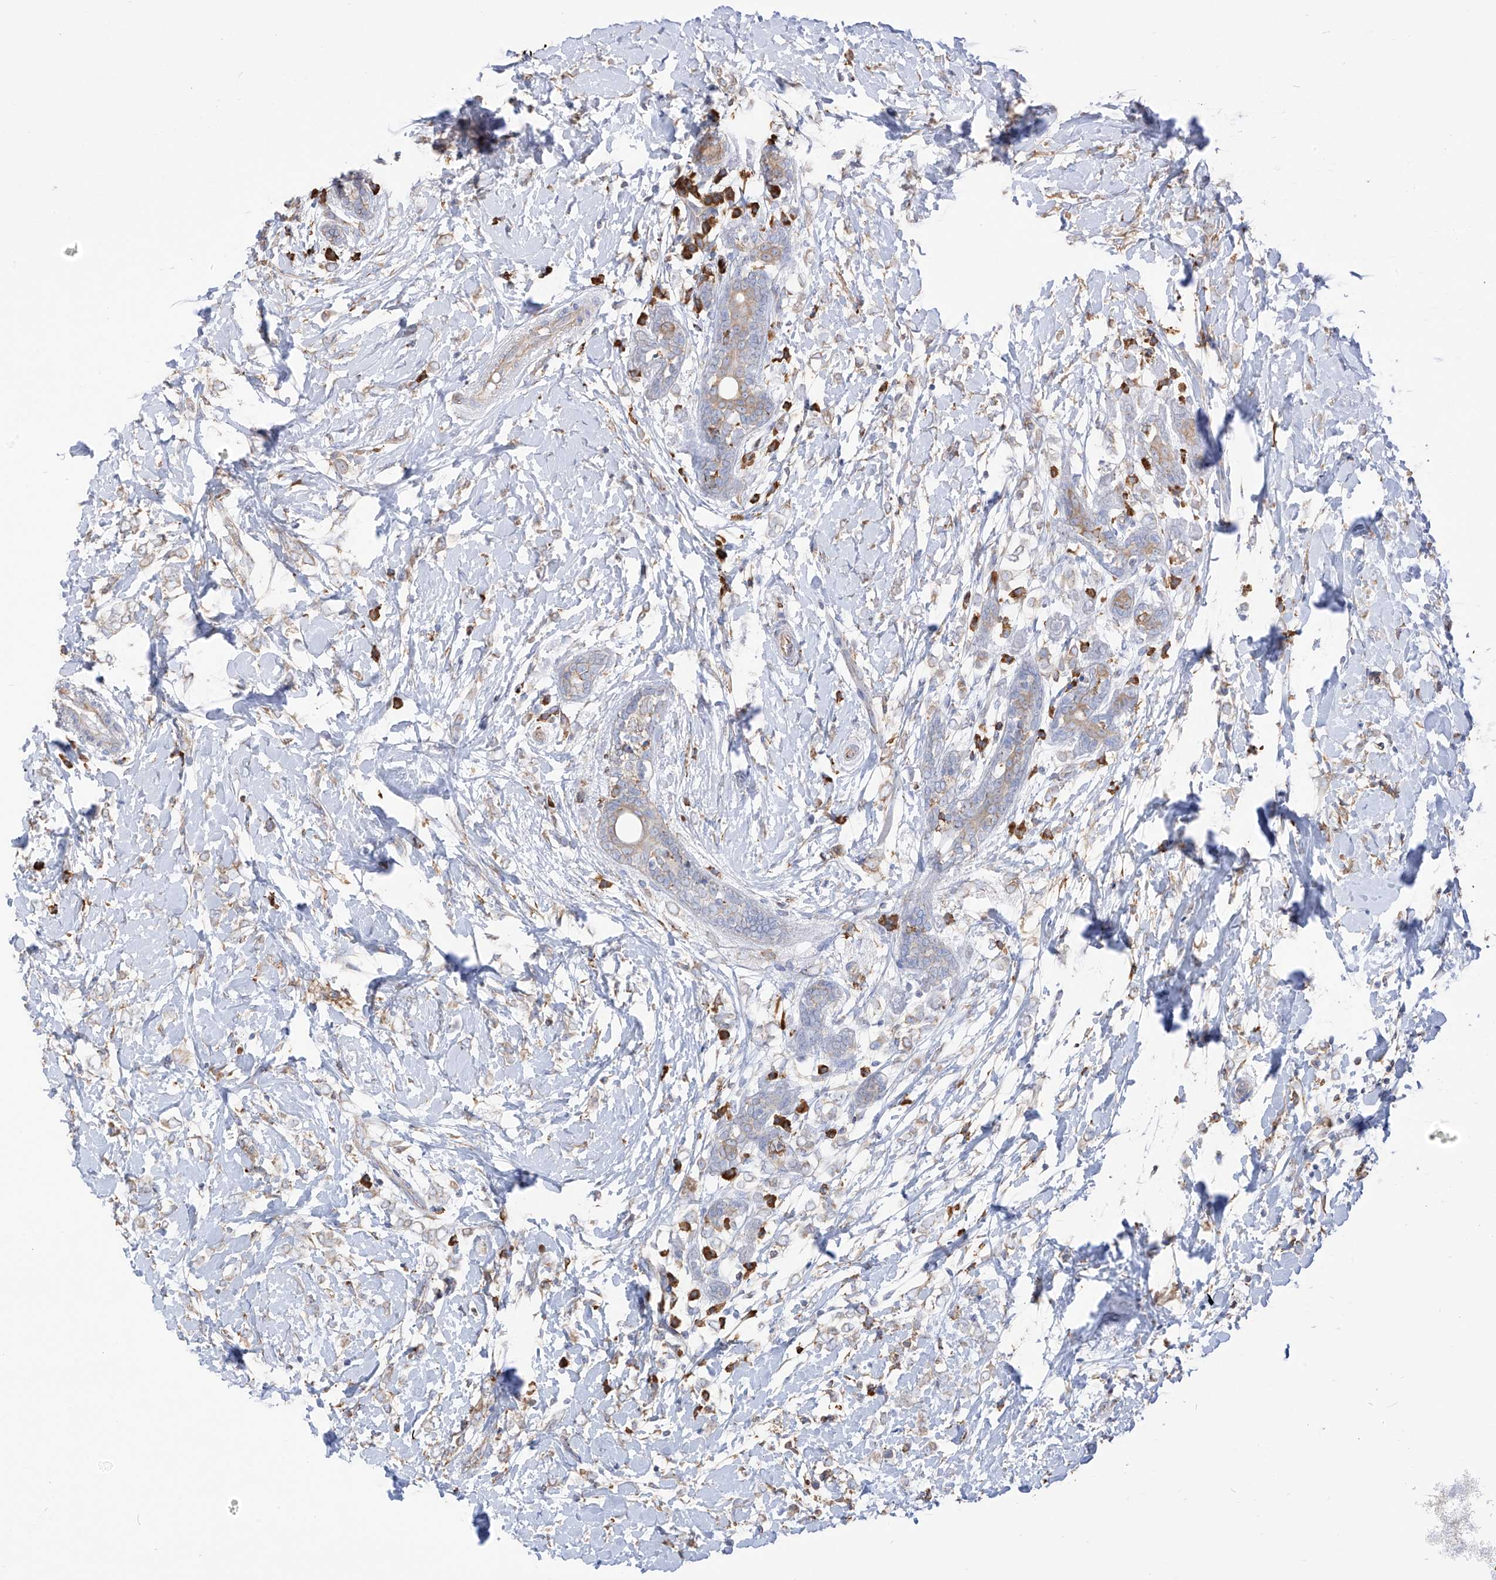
{"staining": {"intensity": "negative", "quantity": "none", "location": "none"}, "tissue": "breast cancer", "cell_type": "Tumor cells", "image_type": "cancer", "snomed": [{"axis": "morphology", "description": "Normal tissue, NOS"}, {"axis": "morphology", "description": "Lobular carcinoma"}, {"axis": "topography", "description": "Breast"}], "caption": "High power microscopy histopathology image of an immunohistochemistry photomicrograph of lobular carcinoma (breast), revealing no significant positivity in tumor cells.", "gene": "PDIA6", "patient": {"sex": "female", "age": 47}}